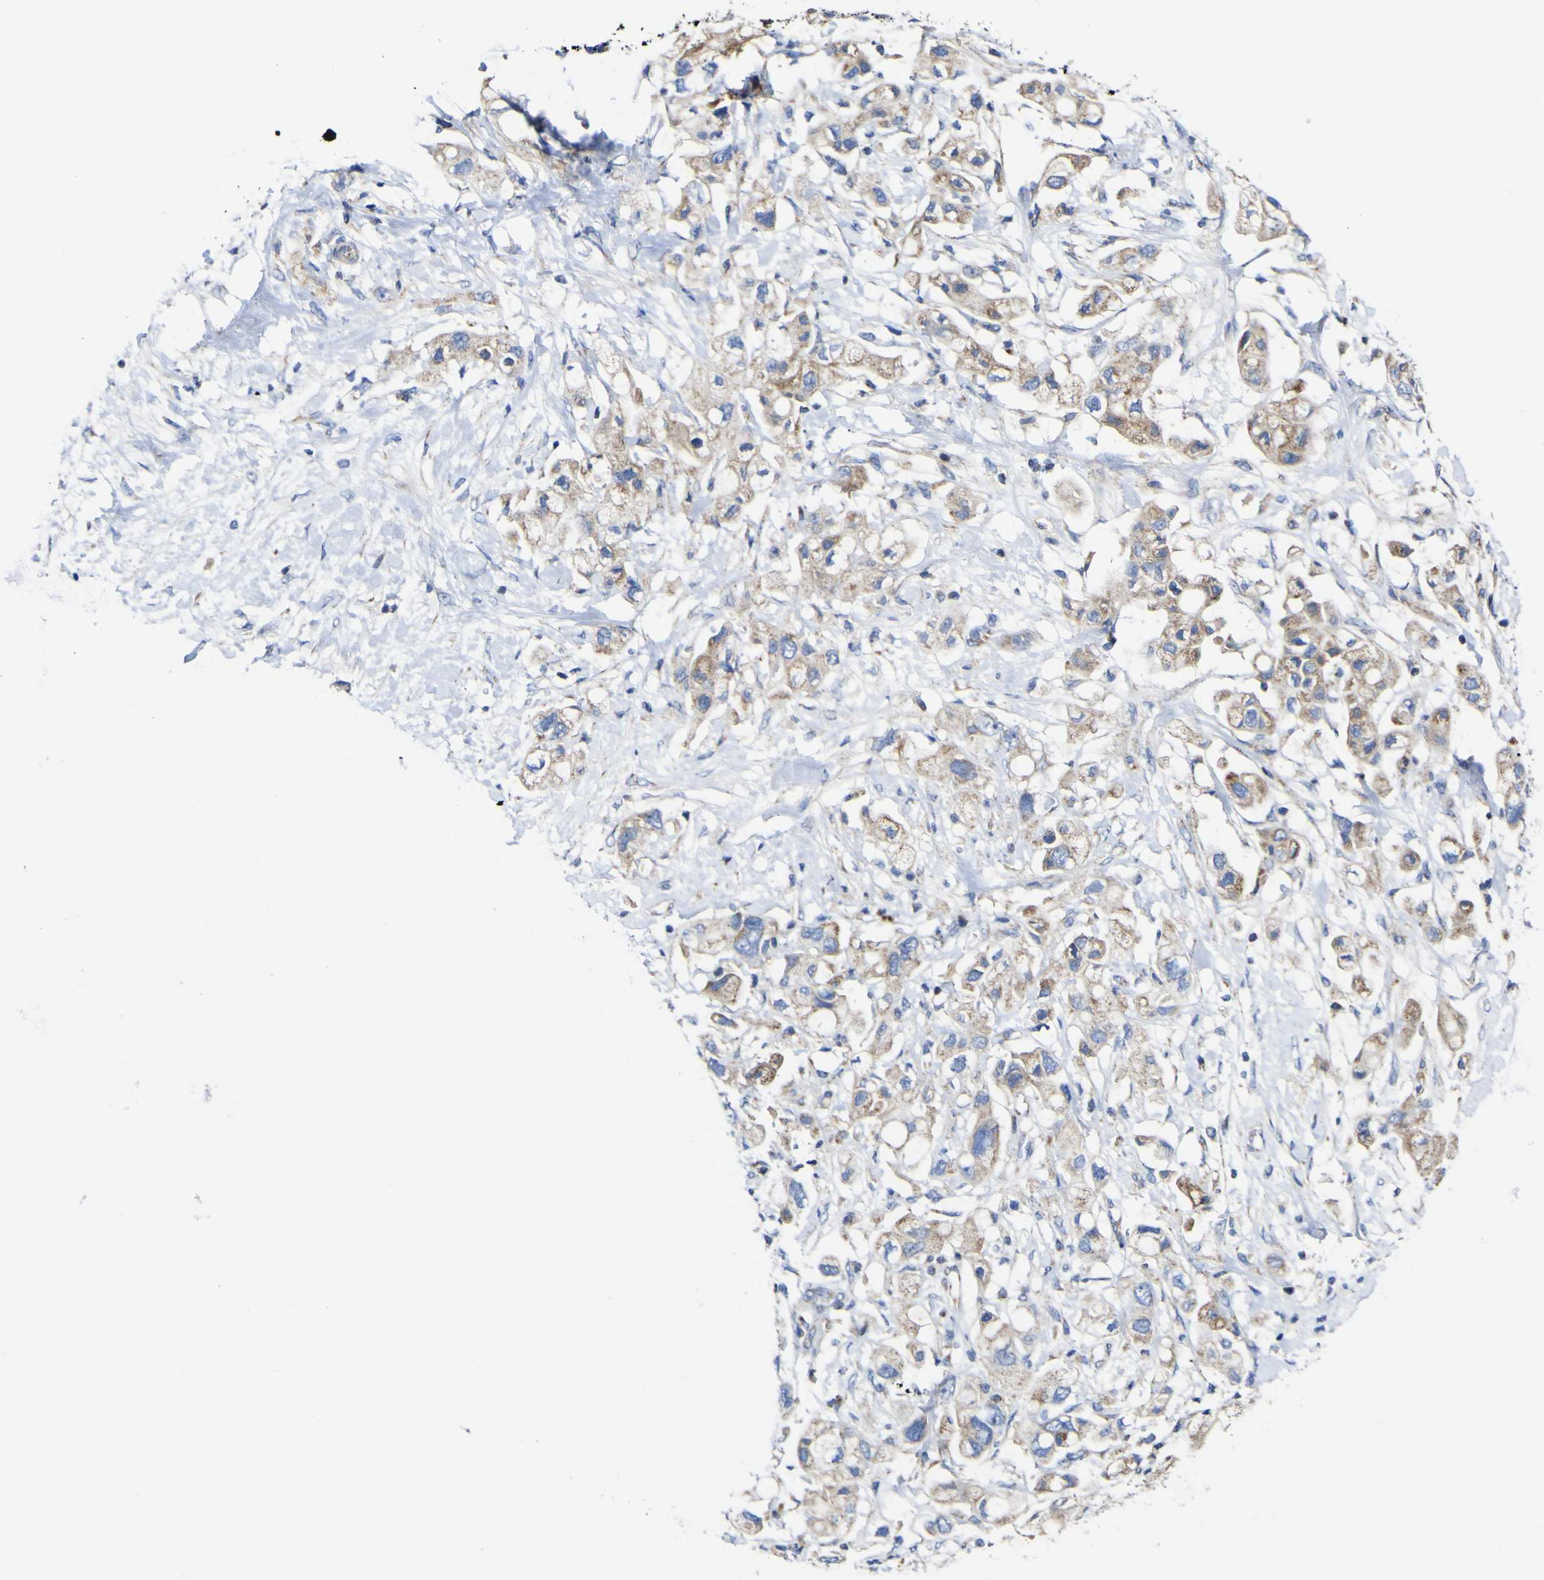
{"staining": {"intensity": "weak", "quantity": ">75%", "location": "cytoplasmic/membranous"}, "tissue": "pancreatic cancer", "cell_type": "Tumor cells", "image_type": "cancer", "snomed": [{"axis": "morphology", "description": "Adenocarcinoma, NOS"}, {"axis": "topography", "description": "Pancreas"}], "caption": "This is a histology image of immunohistochemistry (IHC) staining of pancreatic cancer (adenocarcinoma), which shows weak expression in the cytoplasmic/membranous of tumor cells.", "gene": "CCDC90B", "patient": {"sex": "female", "age": 56}}